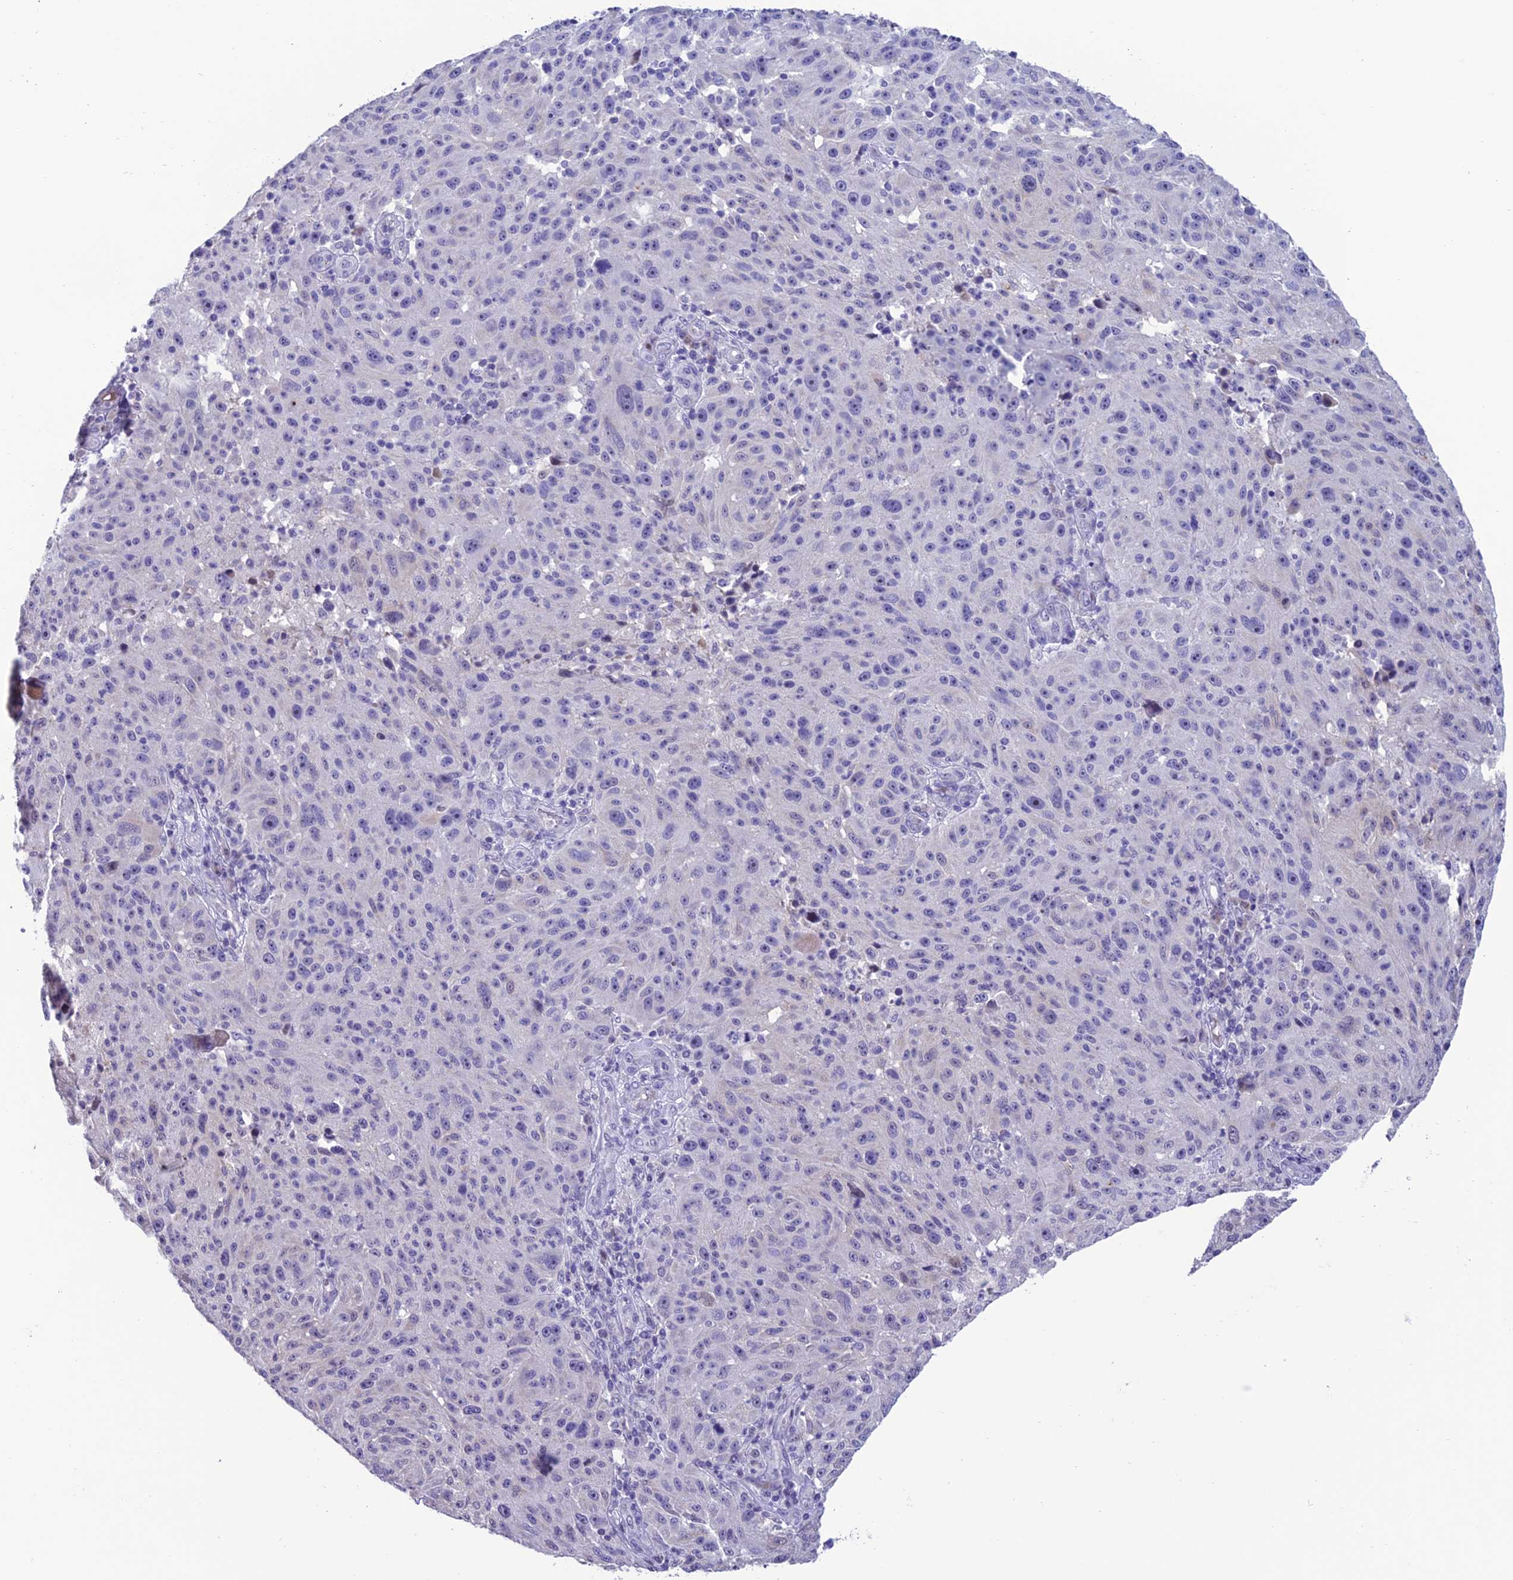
{"staining": {"intensity": "negative", "quantity": "none", "location": "none"}, "tissue": "melanoma", "cell_type": "Tumor cells", "image_type": "cancer", "snomed": [{"axis": "morphology", "description": "Malignant melanoma, NOS"}, {"axis": "topography", "description": "Skin"}], "caption": "Melanoma was stained to show a protein in brown. There is no significant positivity in tumor cells. The staining is performed using DAB brown chromogen with nuclei counter-stained in using hematoxylin.", "gene": "SLC10A1", "patient": {"sex": "male", "age": 53}}